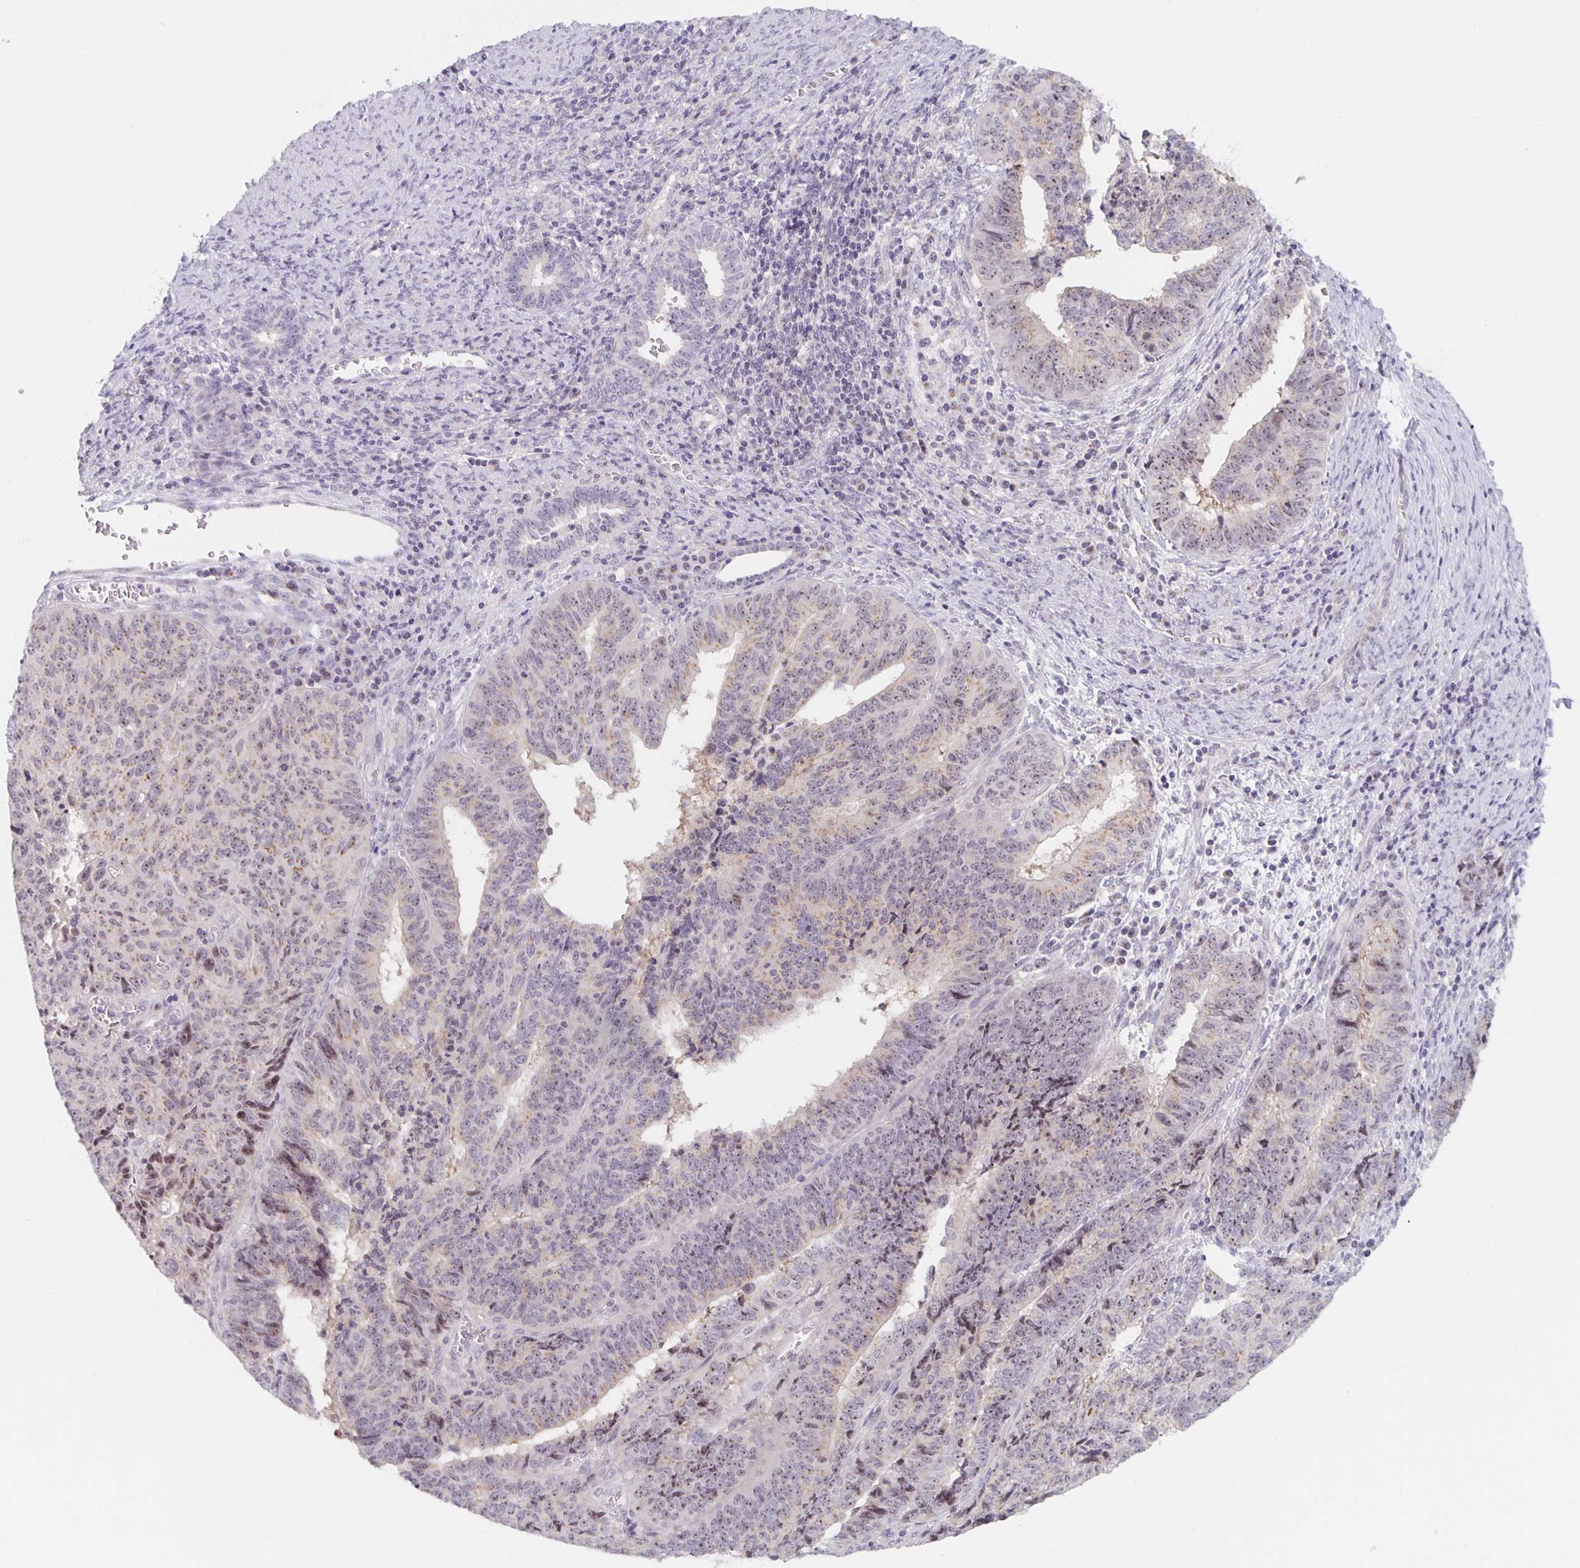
{"staining": {"intensity": "weak", "quantity": "25%-75%", "location": "cytoplasmic/membranous,nuclear"}, "tissue": "endometrial cancer", "cell_type": "Tumor cells", "image_type": "cancer", "snomed": [{"axis": "morphology", "description": "Adenocarcinoma, NOS"}, {"axis": "topography", "description": "Endometrium"}], "caption": "Weak cytoplasmic/membranous and nuclear protein expression is present in about 25%-75% of tumor cells in endometrial cancer (adenocarcinoma).", "gene": "NUP85", "patient": {"sex": "female", "age": 65}}